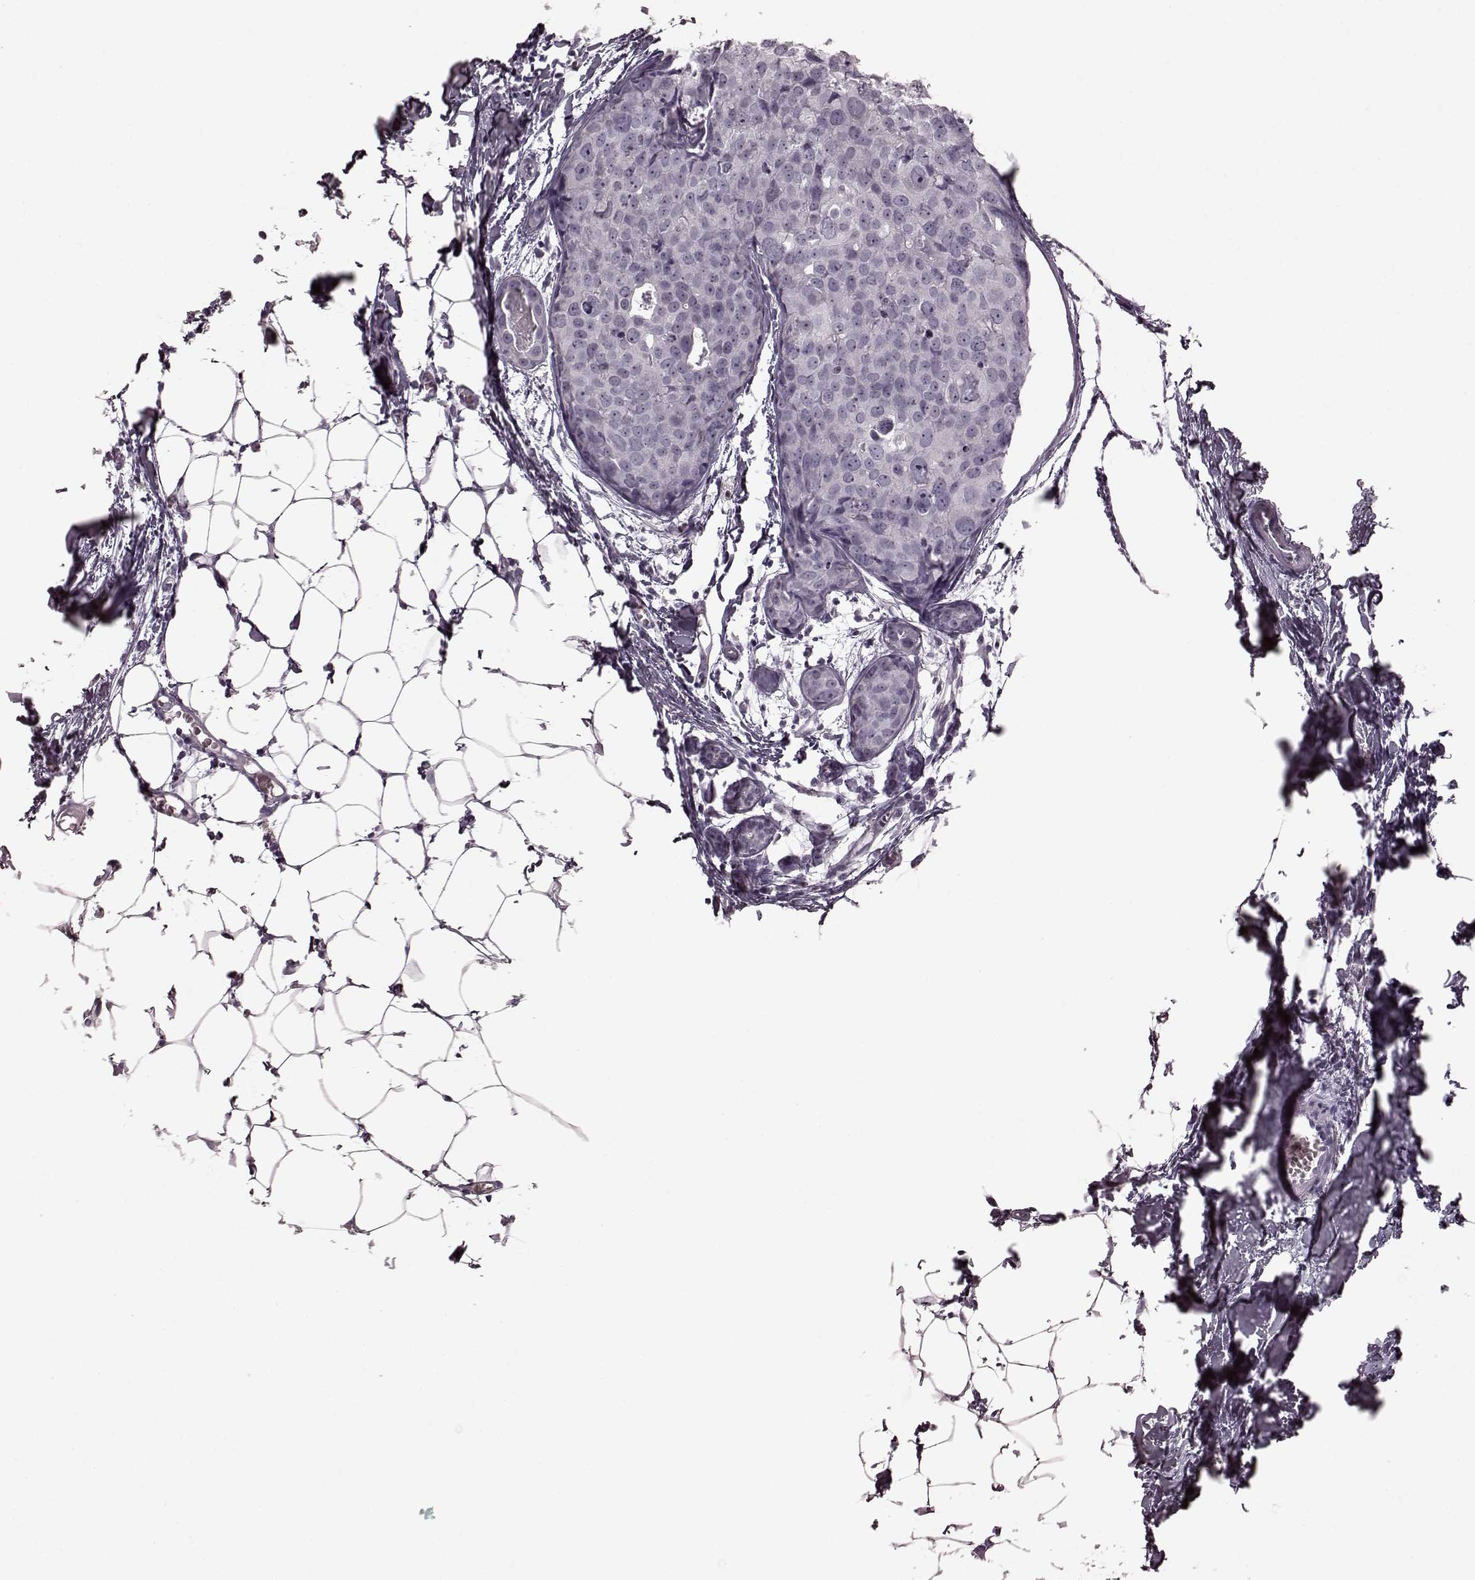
{"staining": {"intensity": "negative", "quantity": "none", "location": "none"}, "tissue": "breast cancer", "cell_type": "Tumor cells", "image_type": "cancer", "snomed": [{"axis": "morphology", "description": "Duct carcinoma"}, {"axis": "topography", "description": "Breast"}], "caption": "This is an IHC image of intraductal carcinoma (breast). There is no positivity in tumor cells.", "gene": "TRPM1", "patient": {"sex": "female", "age": 38}}